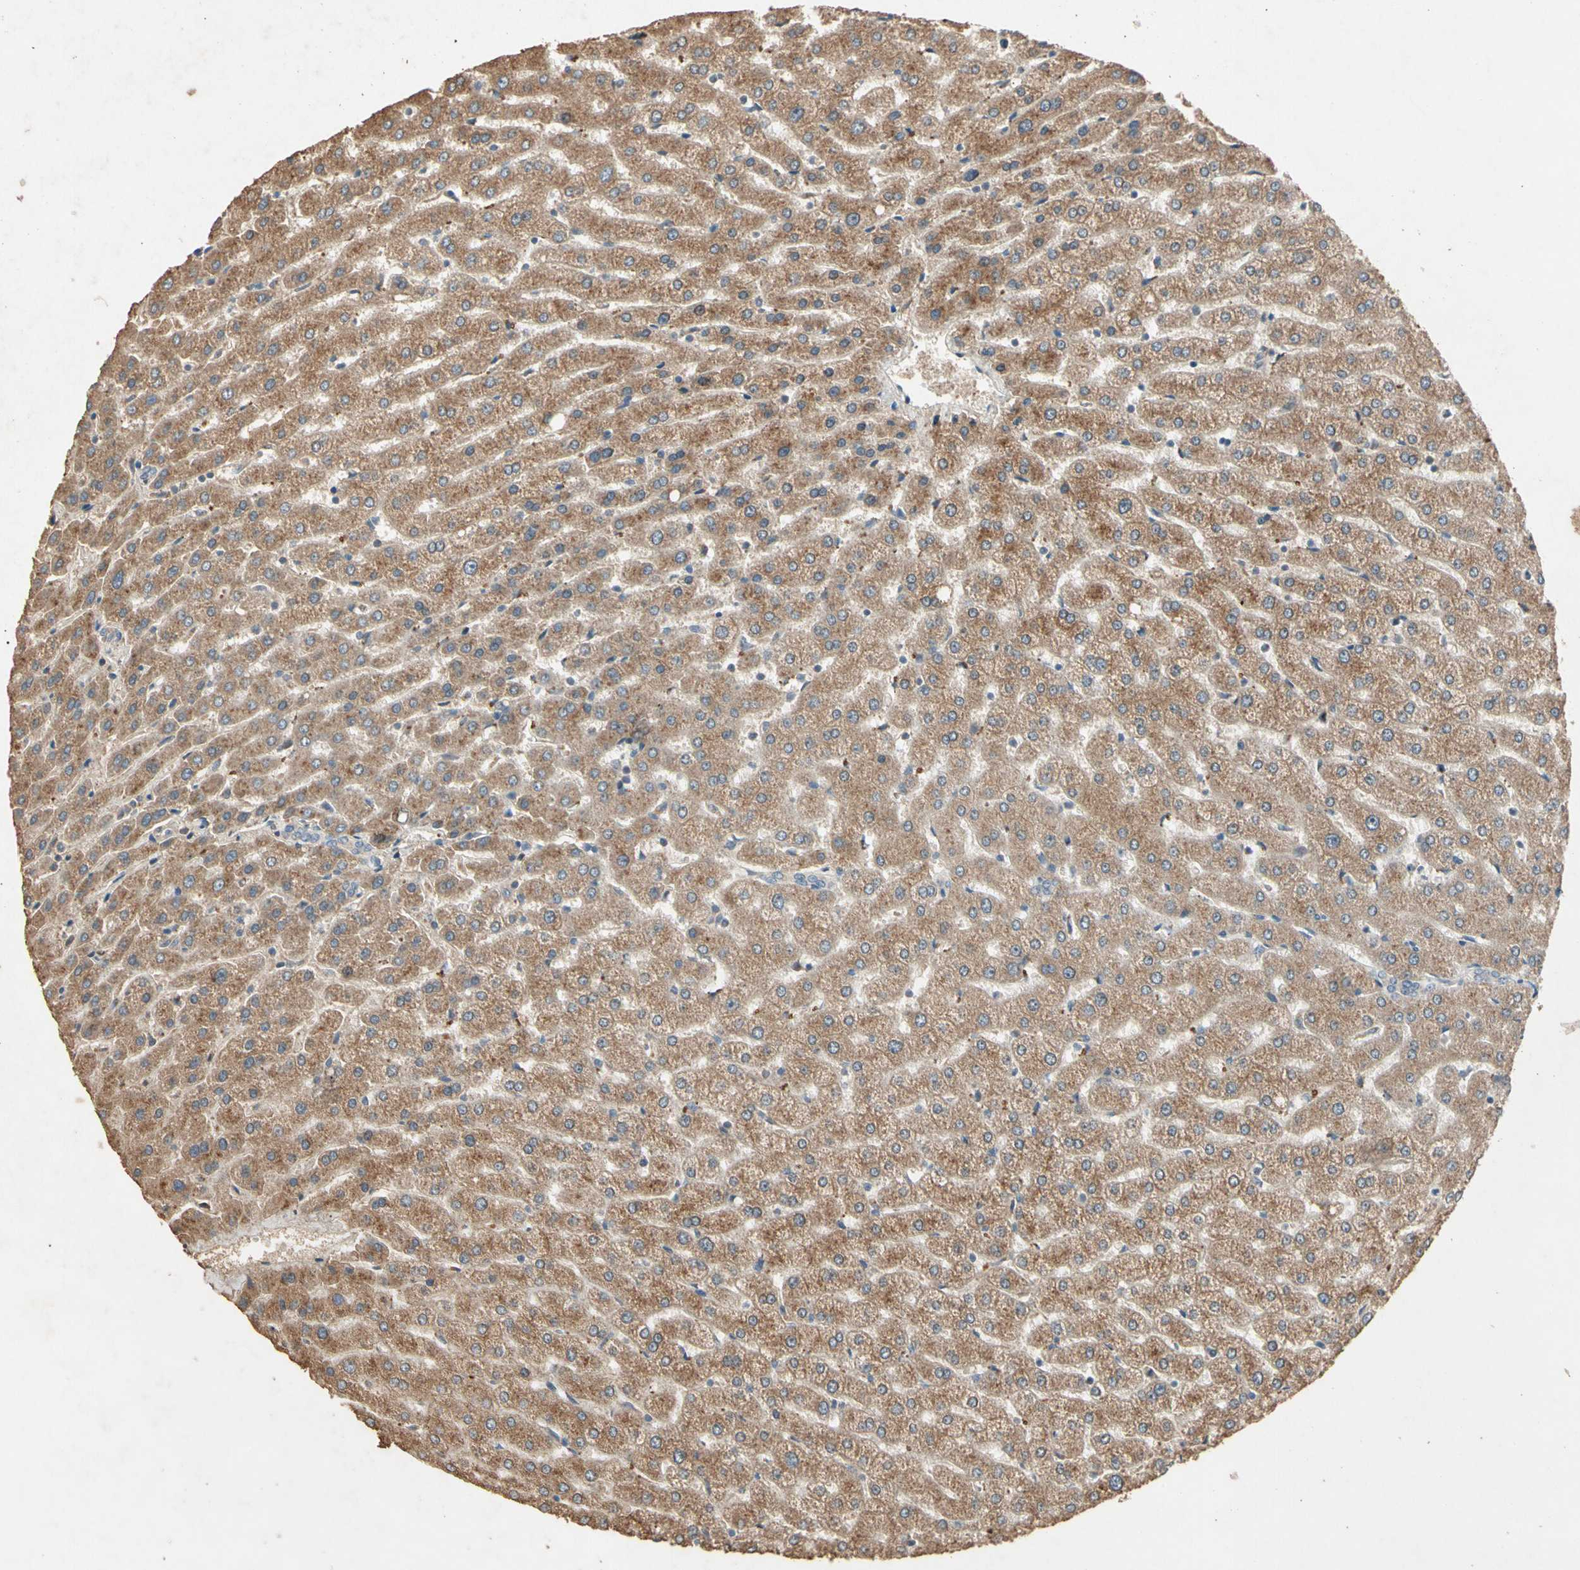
{"staining": {"intensity": "negative", "quantity": "none", "location": "none"}, "tissue": "liver", "cell_type": "Cholangiocytes", "image_type": "normal", "snomed": [{"axis": "morphology", "description": "Normal tissue, NOS"}, {"axis": "morphology", "description": "Fibrosis, NOS"}, {"axis": "topography", "description": "Liver"}], "caption": "Image shows no protein positivity in cholangiocytes of normal liver. (DAB IHC visualized using brightfield microscopy, high magnification).", "gene": "GPLD1", "patient": {"sex": "female", "age": 29}}